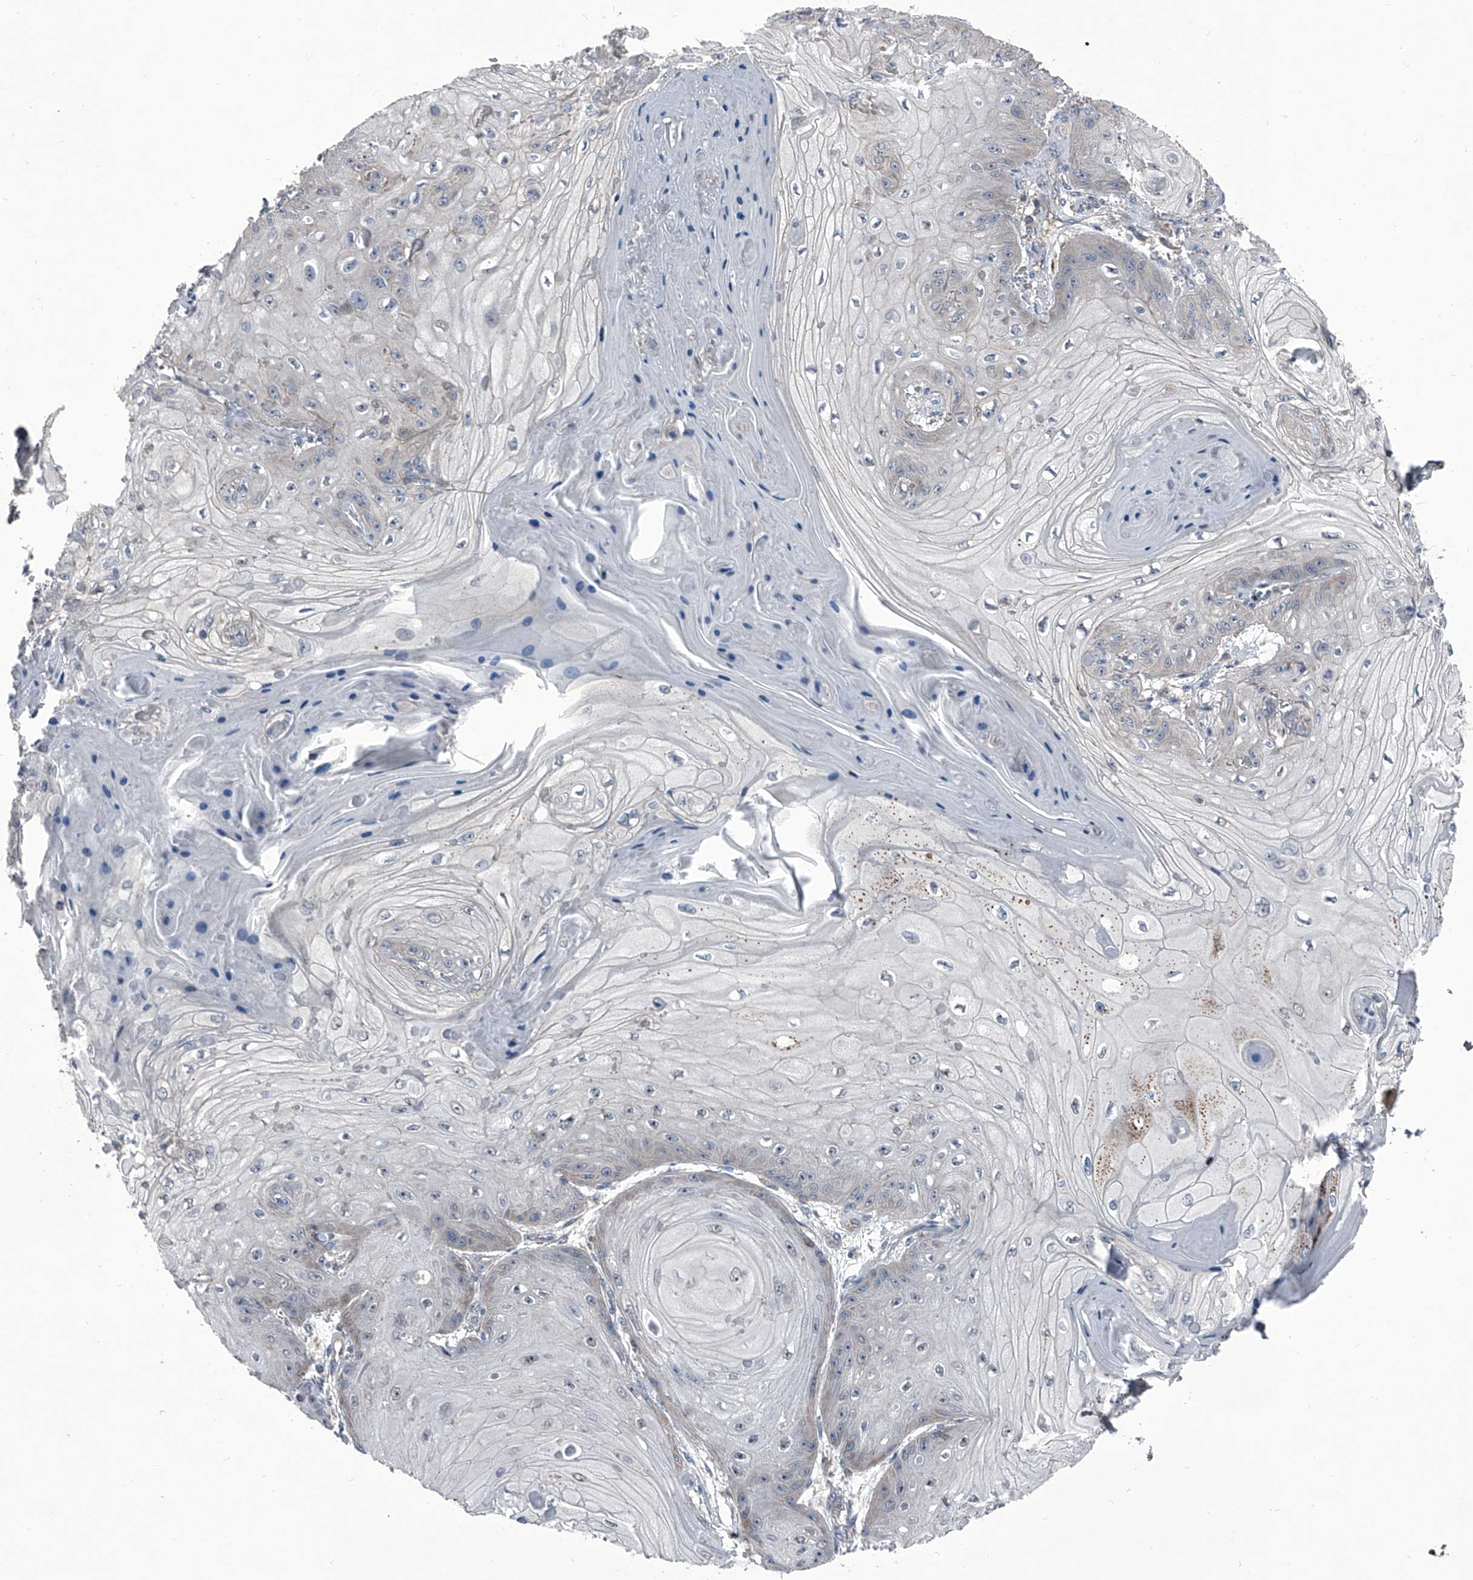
{"staining": {"intensity": "negative", "quantity": "none", "location": "none"}, "tissue": "skin cancer", "cell_type": "Tumor cells", "image_type": "cancer", "snomed": [{"axis": "morphology", "description": "Squamous cell carcinoma, NOS"}, {"axis": "topography", "description": "Skin"}], "caption": "Protein analysis of skin cancer shows no significant positivity in tumor cells.", "gene": "PIP5K1A", "patient": {"sex": "male", "age": 74}}